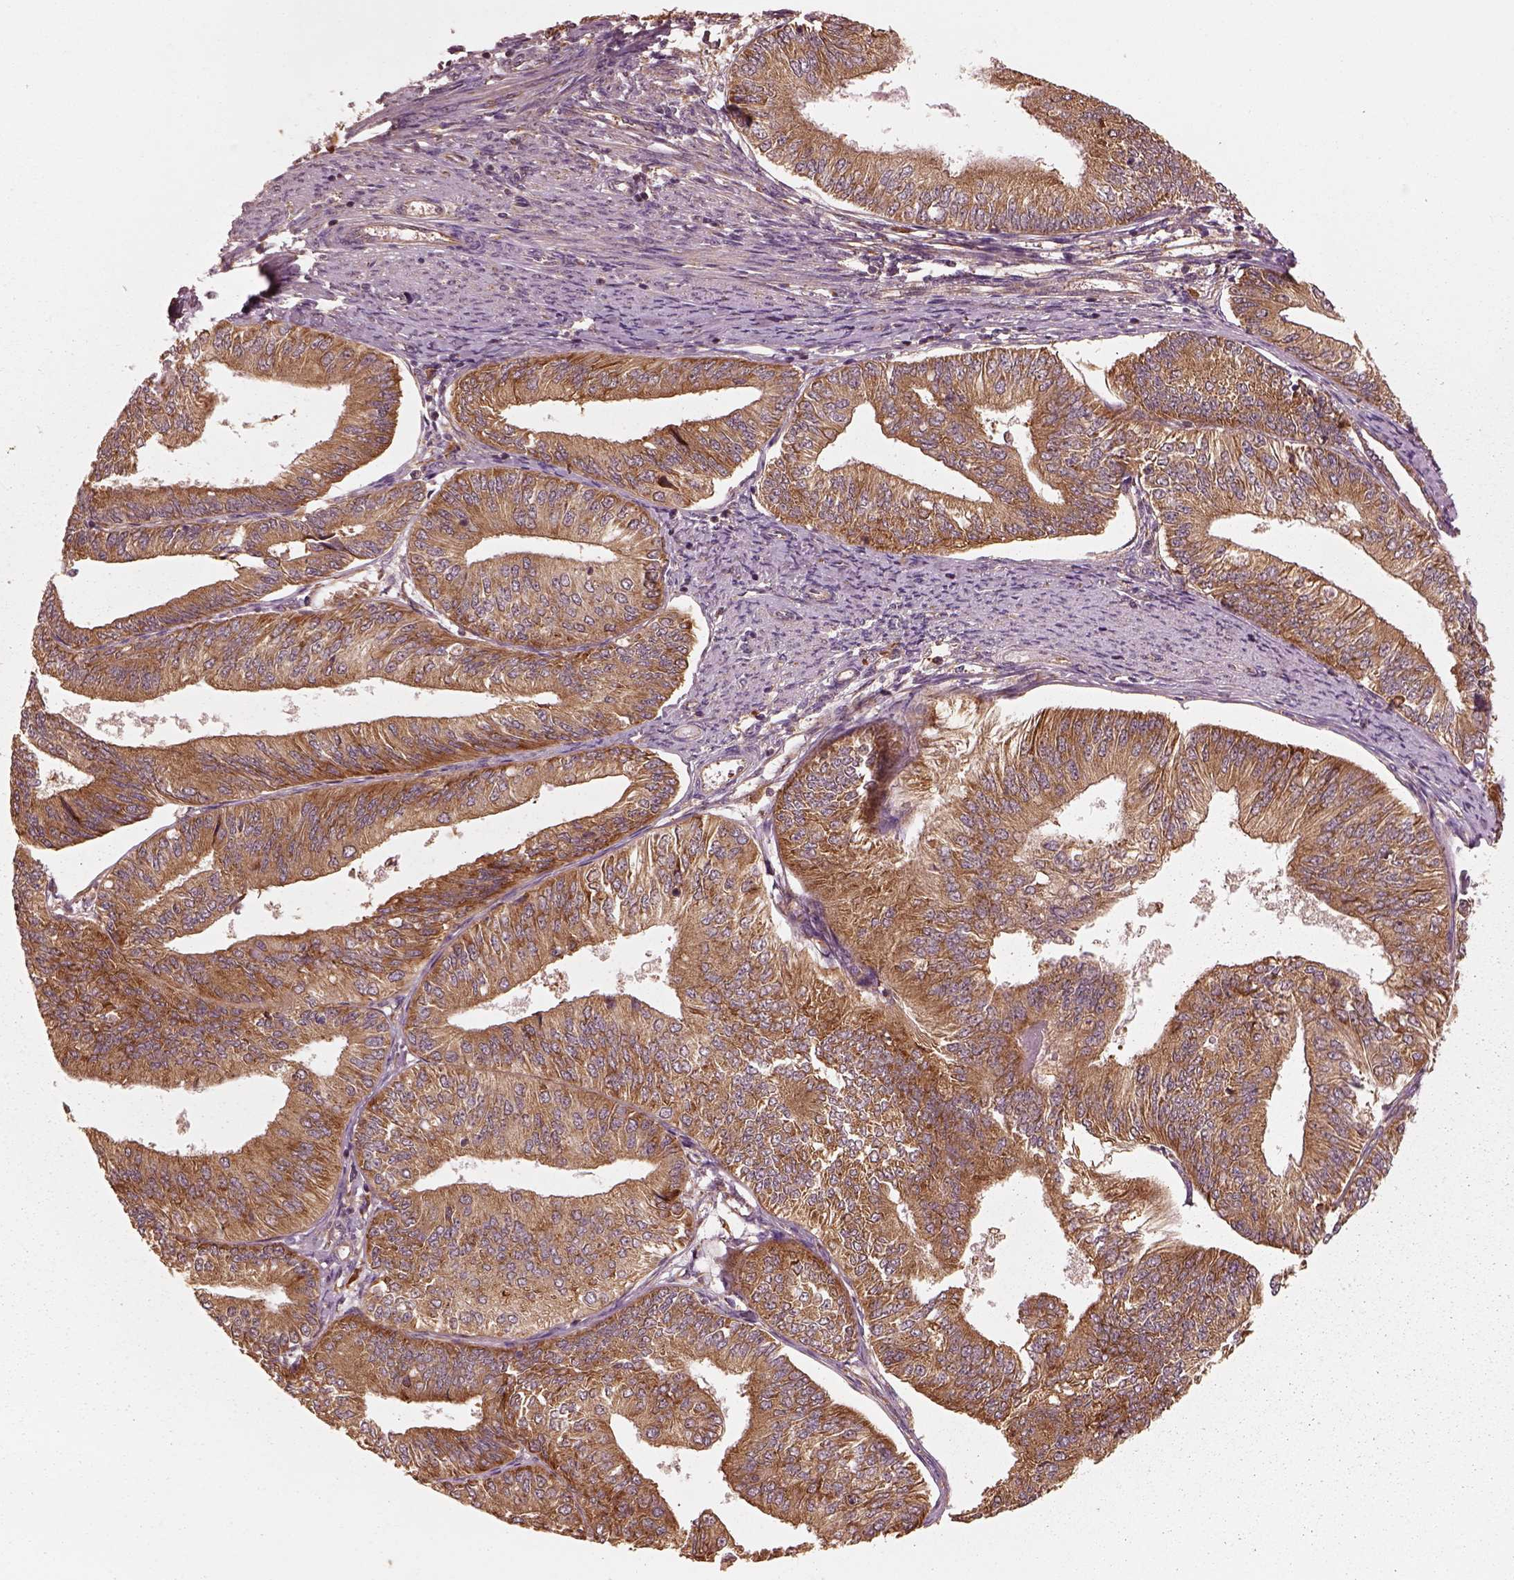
{"staining": {"intensity": "moderate", "quantity": ">75%", "location": "cytoplasmic/membranous"}, "tissue": "endometrial cancer", "cell_type": "Tumor cells", "image_type": "cancer", "snomed": [{"axis": "morphology", "description": "Adenocarcinoma, NOS"}, {"axis": "topography", "description": "Endometrium"}], "caption": "An image showing moderate cytoplasmic/membranous staining in about >75% of tumor cells in adenocarcinoma (endometrial), as visualized by brown immunohistochemical staining.", "gene": "RPS5", "patient": {"sex": "female", "age": 58}}